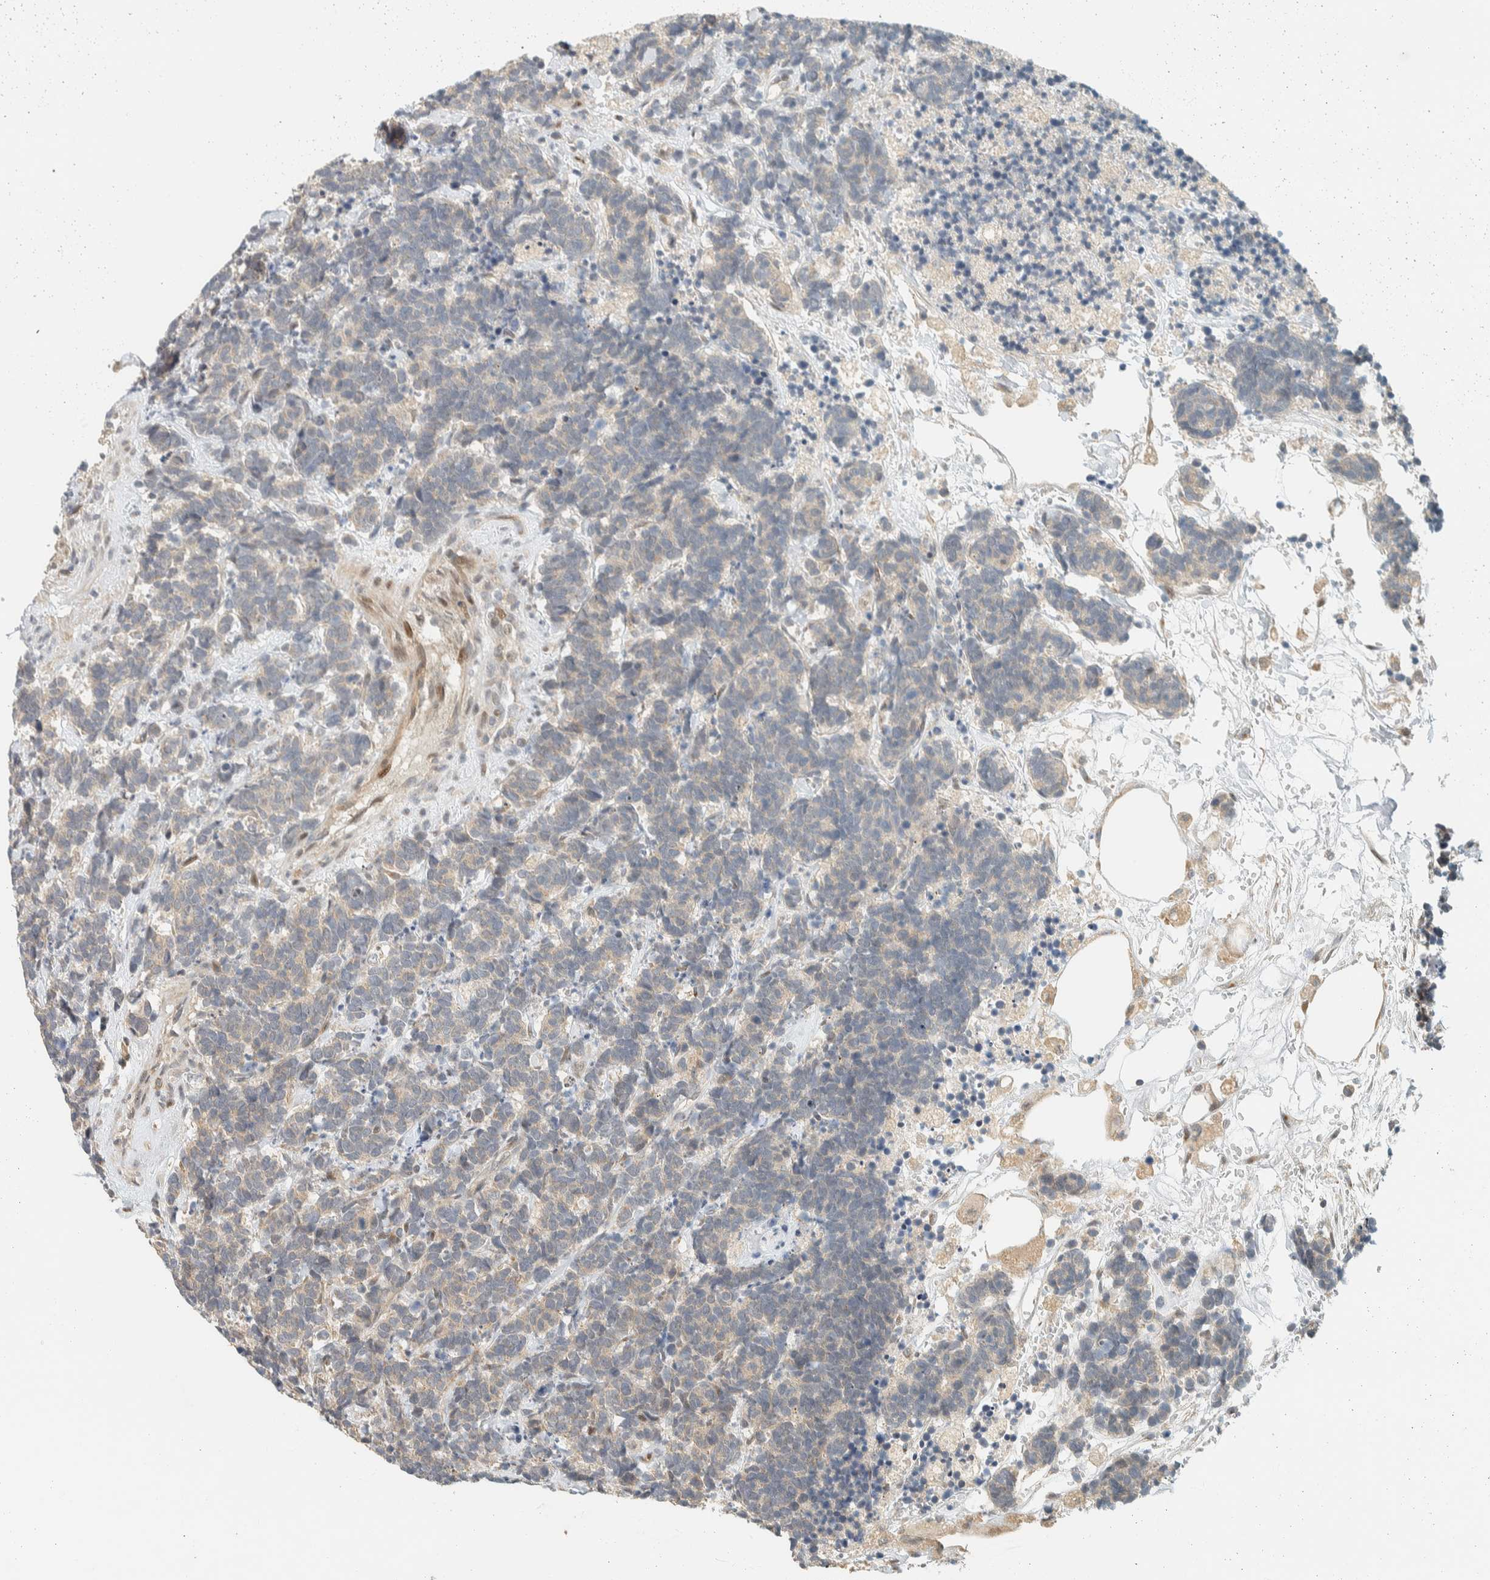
{"staining": {"intensity": "weak", "quantity": "25%-75%", "location": "cytoplasmic/membranous"}, "tissue": "carcinoid", "cell_type": "Tumor cells", "image_type": "cancer", "snomed": [{"axis": "morphology", "description": "Carcinoma, NOS"}, {"axis": "morphology", "description": "Carcinoid, malignant, NOS"}, {"axis": "topography", "description": "Urinary bladder"}], "caption": "A brown stain highlights weak cytoplasmic/membranous staining of a protein in human carcinoid tumor cells.", "gene": "CCDC171", "patient": {"sex": "male", "age": 57}}